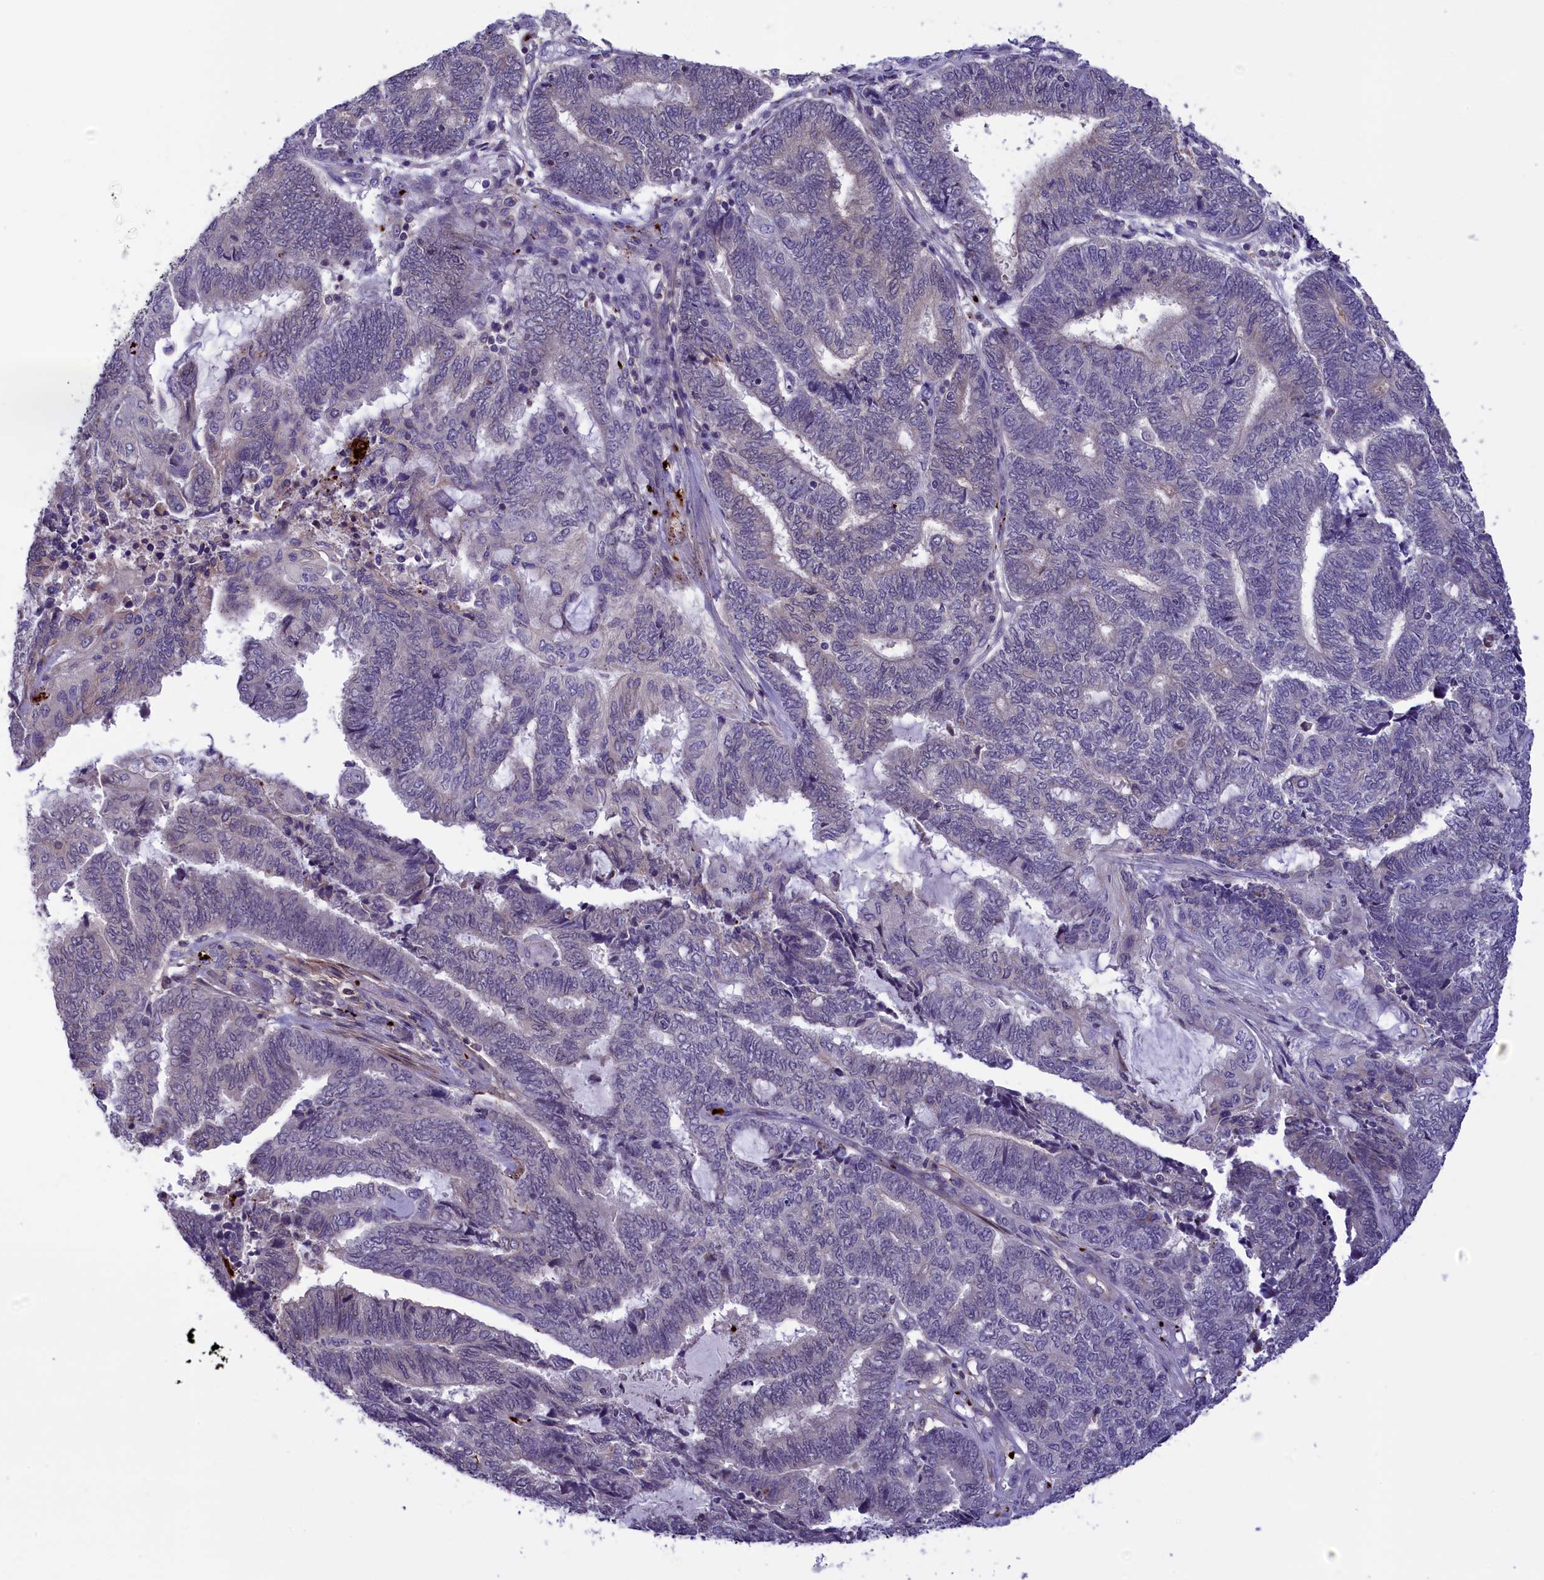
{"staining": {"intensity": "negative", "quantity": "none", "location": "none"}, "tissue": "endometrial cancer", "cell_type": "Tumor cells", "image_type": "cancer", "snomed": [{"axis": "morphology", "description": "Adenocarcinoma, NOS"}, {"axis": "topography", "description": "Uterus"}, {"axis": "topography", "description": "Endometrium"}], "caption": "High power microscopy image of an immunohistochemistry (IHC) image of endometrial adenocarcinoma, revealing no significant expression in tumor cells.", "gene": "HEATR3", "patient": {"sex": "female", "age": 70}}